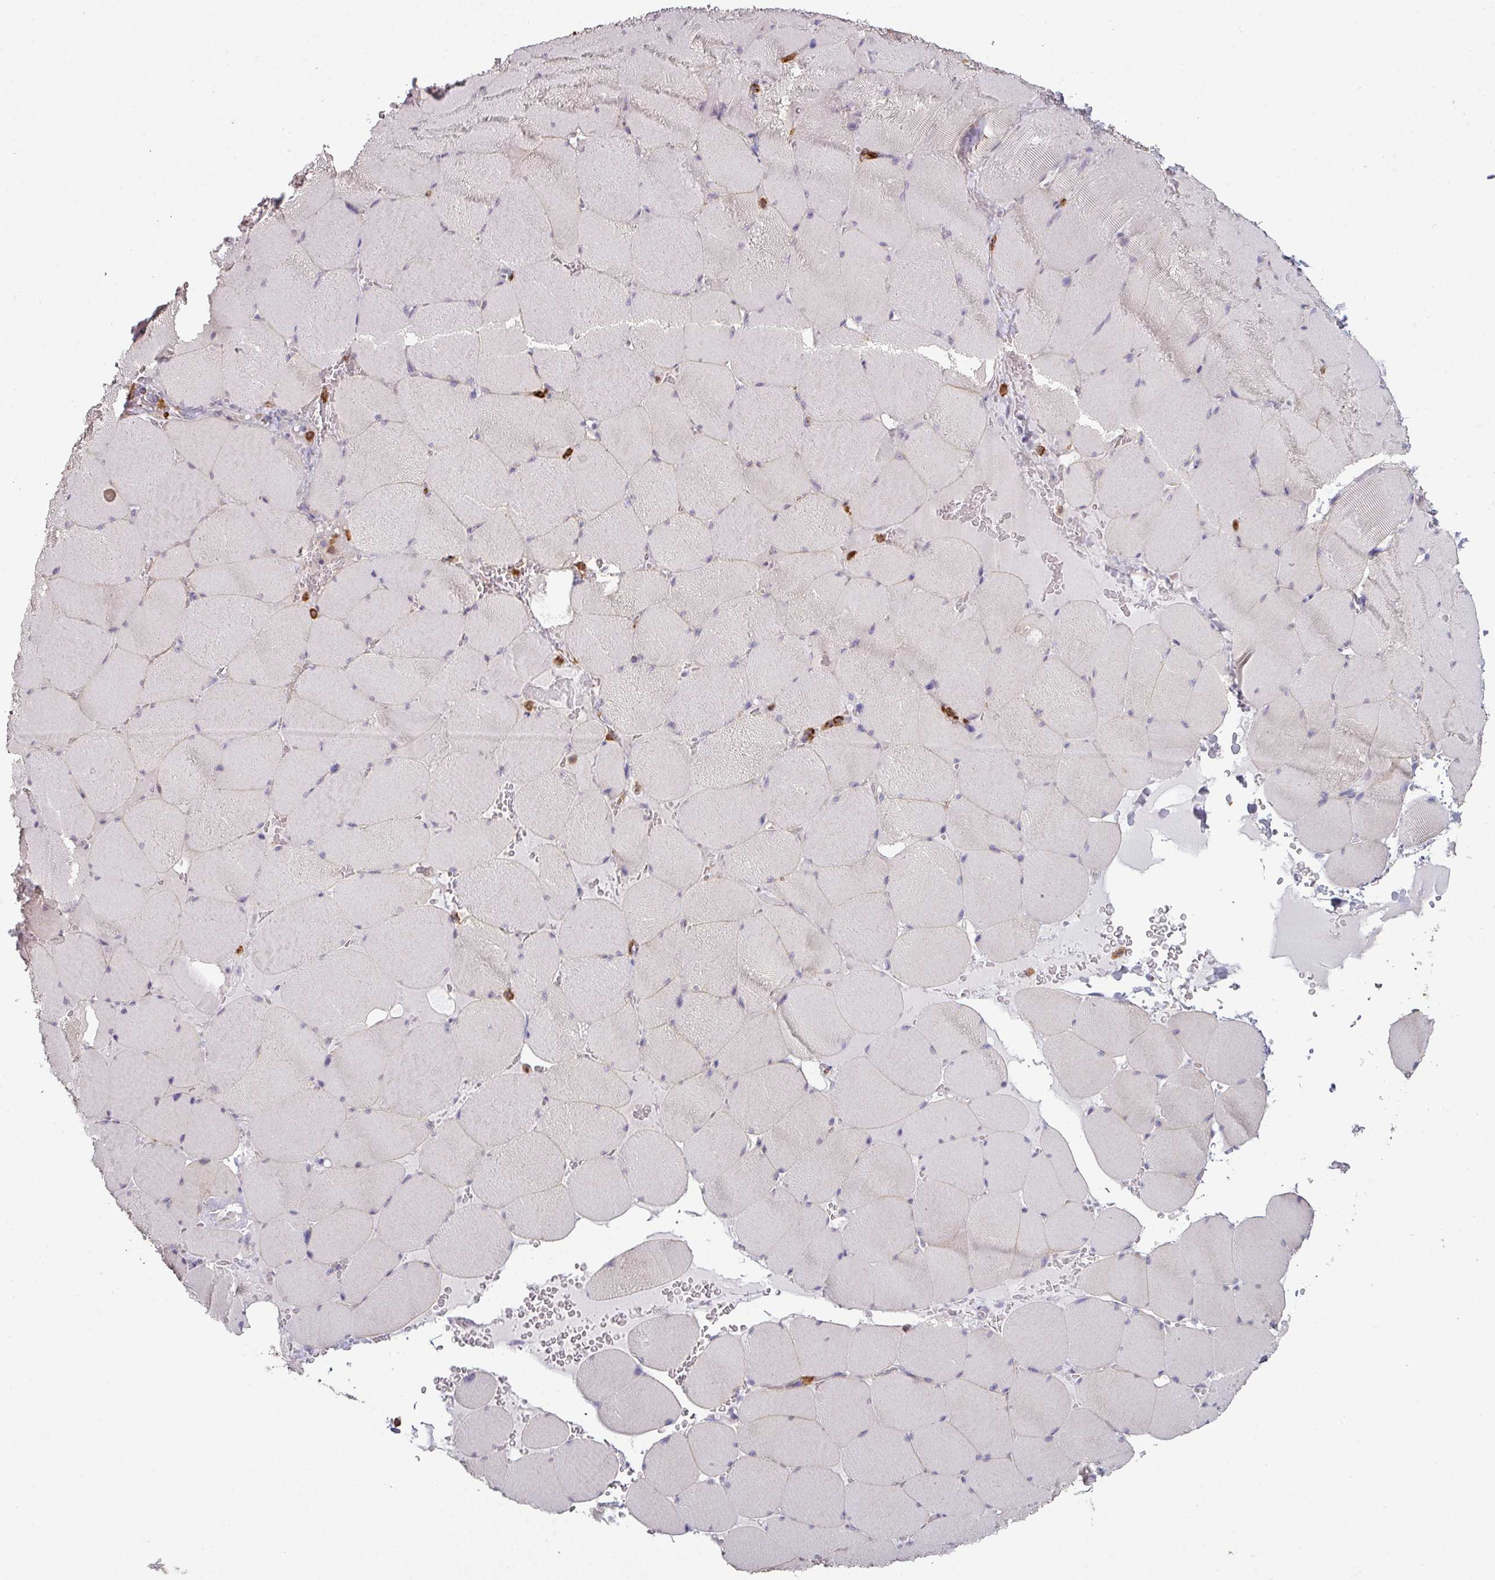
{"staining": {"intensity": "negative", "quantity": "none", "location": "none"}, "tissue": "skeletal muscle", "cell_type": "Myocytes", "image_type": "normal", "snomed": [{"axis": "morphology", "description": "Normal tissue, NOS"}, {"axis": "topography", "description": "Skeletal muscle"}, {"axis": "topography", "description": "Head-Neck"}], "caption": "The histopathology image reveals no significant expression in myocytes of skeletal muscle.", "gene": "MAGEC3", "patient": {"sex": "male", "age": 66}}